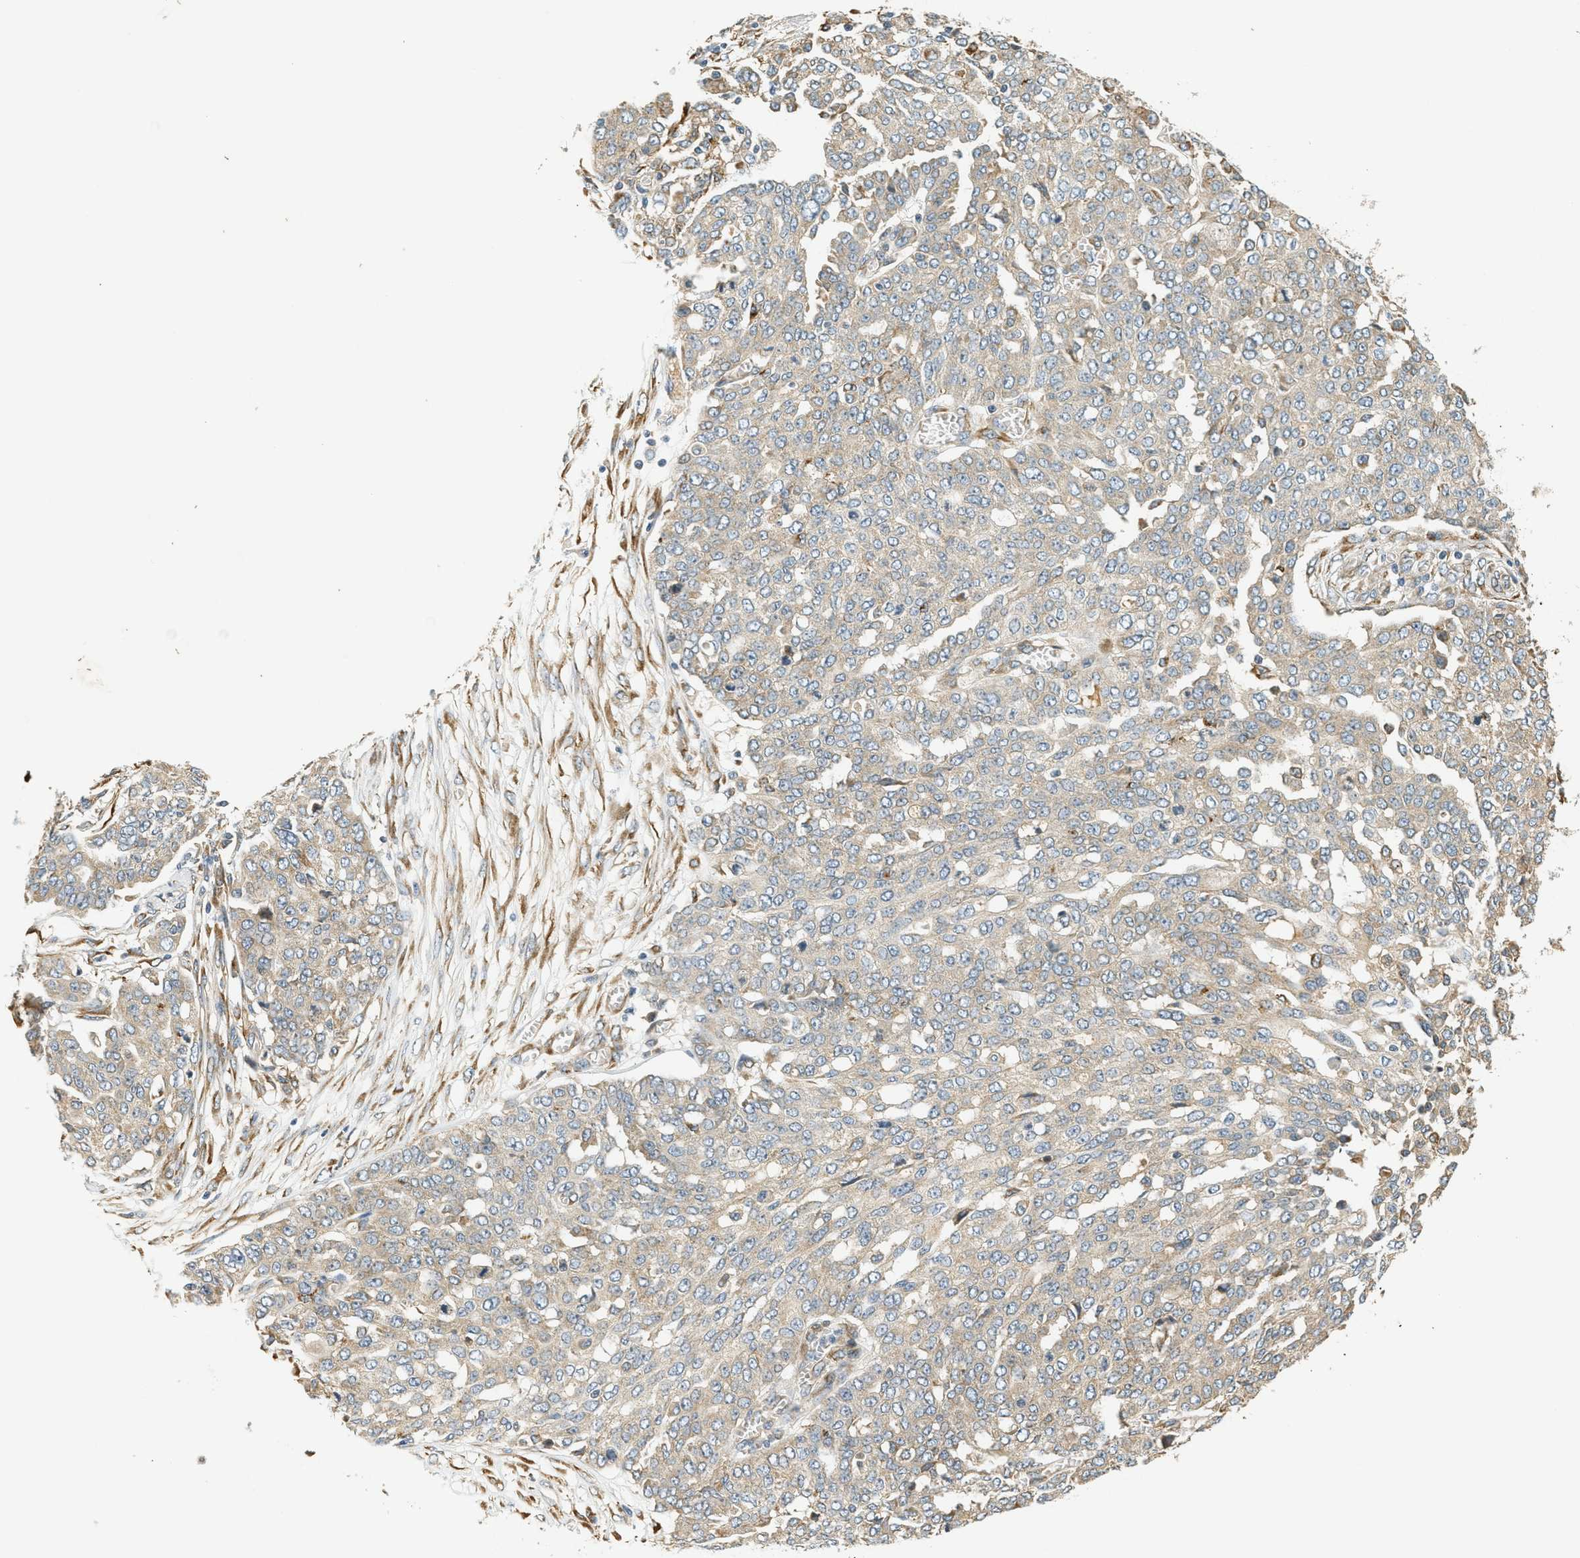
{"staining": {"intensity": "negative", "quantity": "none", "location": "none"}, "tissue": "ovarian cancer", "cell_type": "Tumor cells", "image_type": "cancer", "snomed": [{"axis": "morphology", "description": "Cystadenocarcinoma, serous, NOS"}, {"axis": "topography", "description": "Soft tissue"}, {"axis": "topography", "description": "Ovary"}], "caption": "A high-resolution micrograph shows IHC staining of ovarian serous cystadenocarcinoma, which shows no significant expression in tumor cells. (Stains: DAB (3,3'-diaminobenzidine) IHC with hematoxylin counter stain, Microscopy: brightfield microscopy at high magnification).", "gene": "PDK1", "patient": {"sex": "female", "age": 57}}